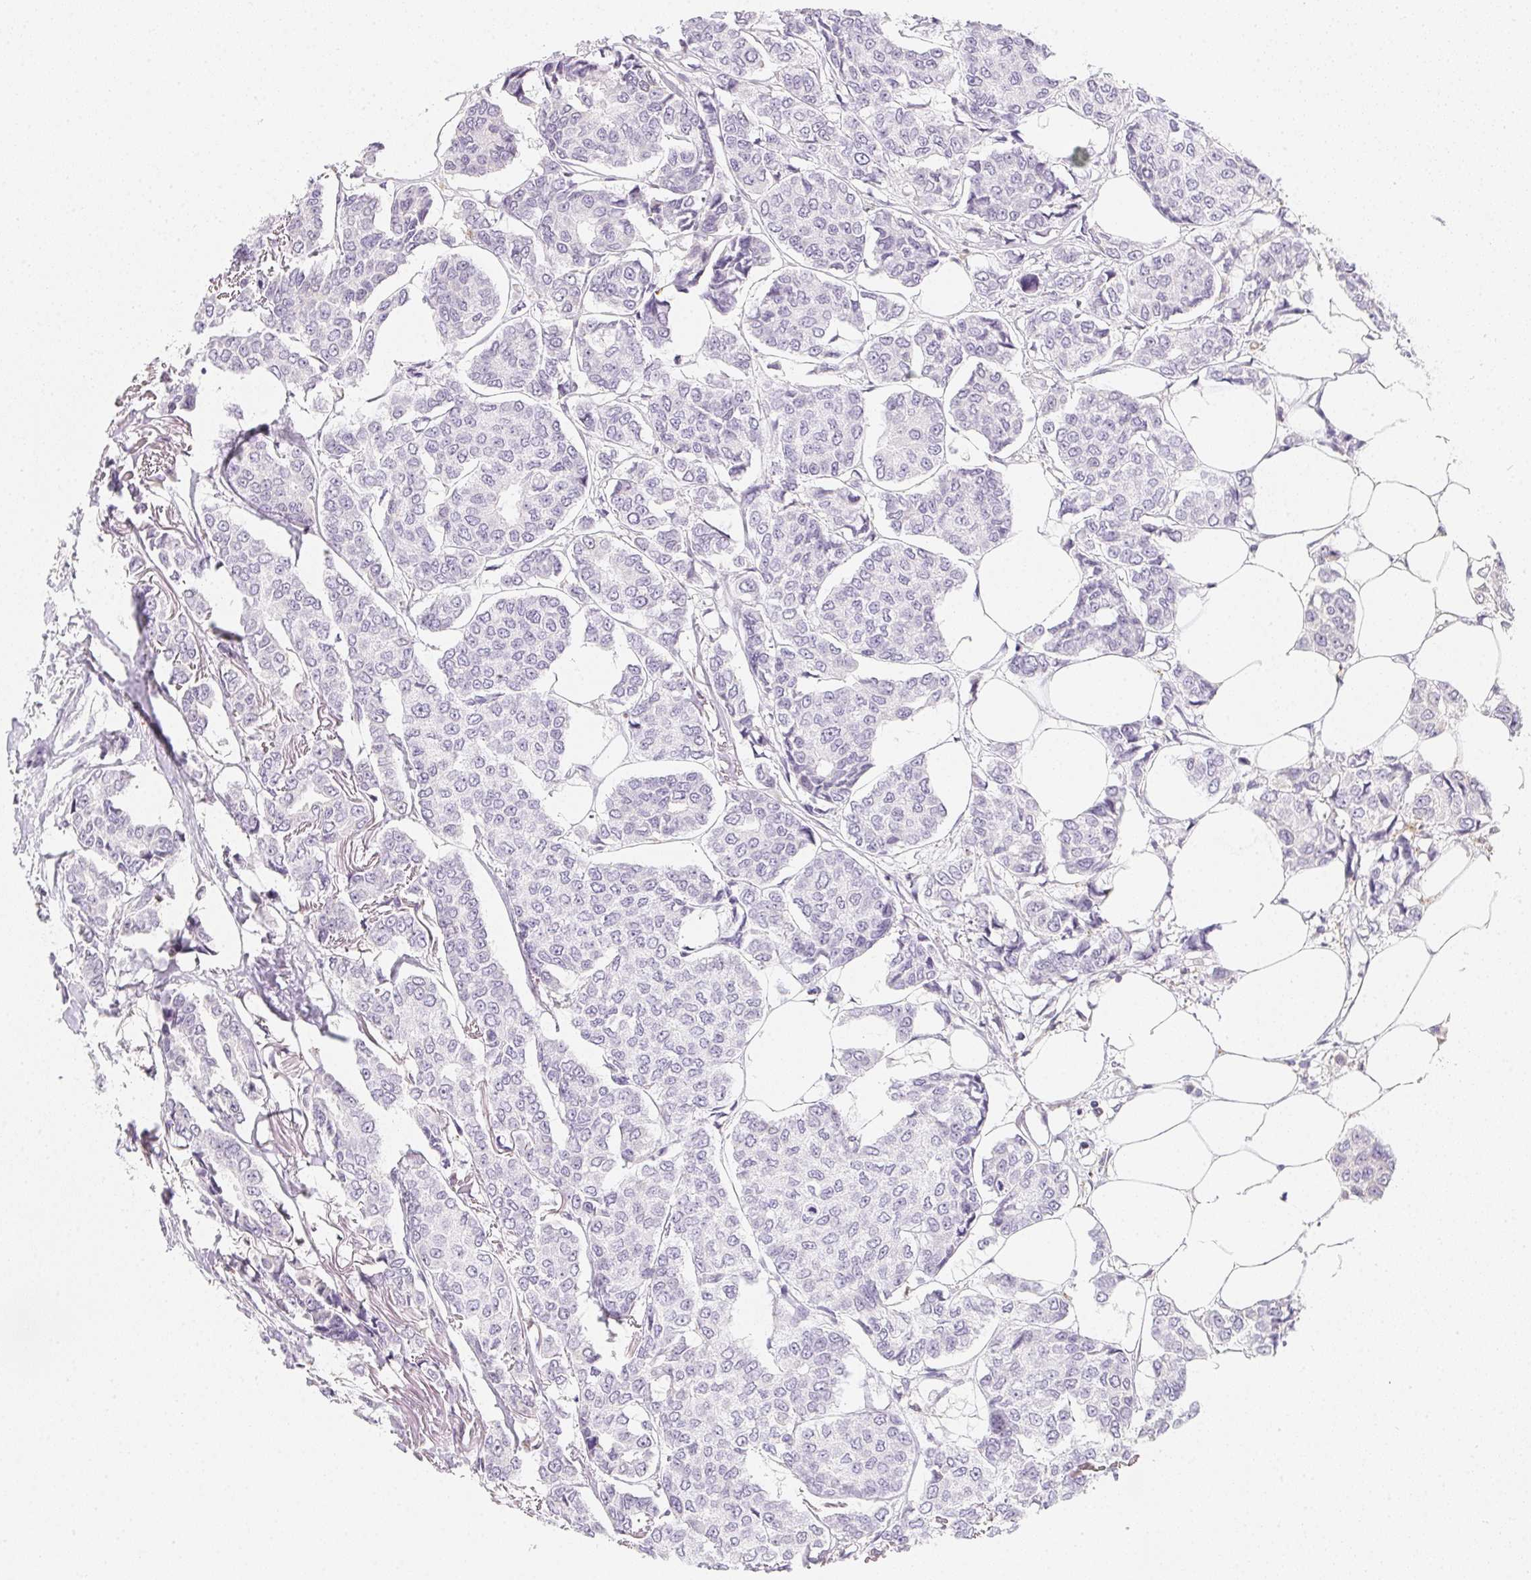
{"staining": {"intensity": "negative", "quantity": "none", "location": "none"}, "tissue": "breast cancer", "cell_type": "Tumor cells", "image_type": "cancer", "snomed": [{"axis": "morphology", "description": "Duct carcinoma"}, {"axis": "topography", "description": "Breast"}], "caption": "Immunohistochemistry (IHC) image of breast cancer (intraductal carcinoma) stained for a protein (brown), which demonstrates no staining in tumor cells.", "gene": "SOAT1", "patient": {"sex": "female", "age": 94}}